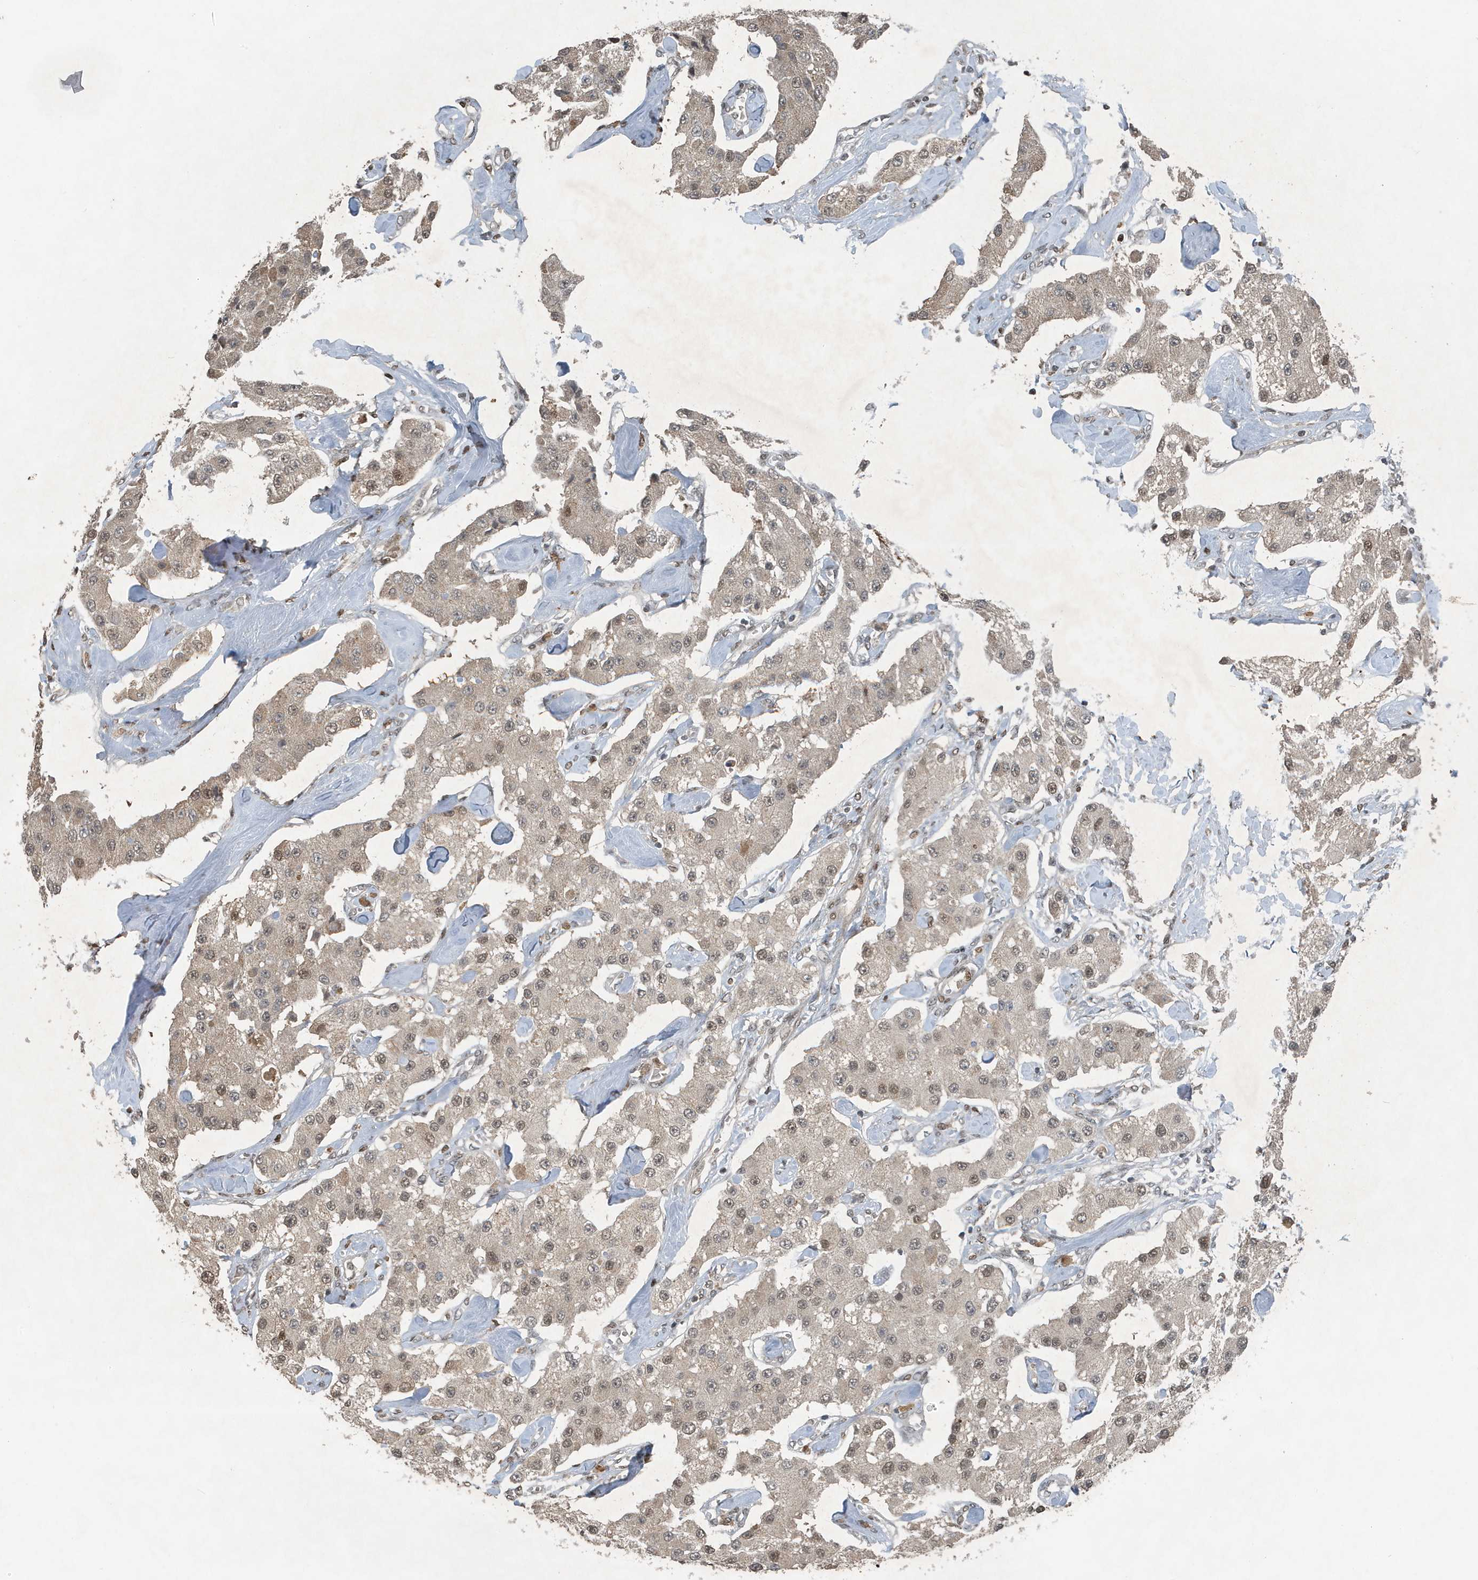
{"staining": {"intensity": "weak", "quantity": ">75%", "location": "nuclear"}, "tissue": "carcinoid", "cell_type": "Tumor cells", "image_type": "cancer", "snomed": [{"axis": "morphology", "description": "Carcinoid, malignant, NOS"}, {"axis": "topography", "description": "Pancreas"}], "caption": "A brown stain labels weak nuclear expression of a protein in carcinoid tumor cells.", "gene": "HSPA1A", "patient": {"sex": "male", "age": 41}}